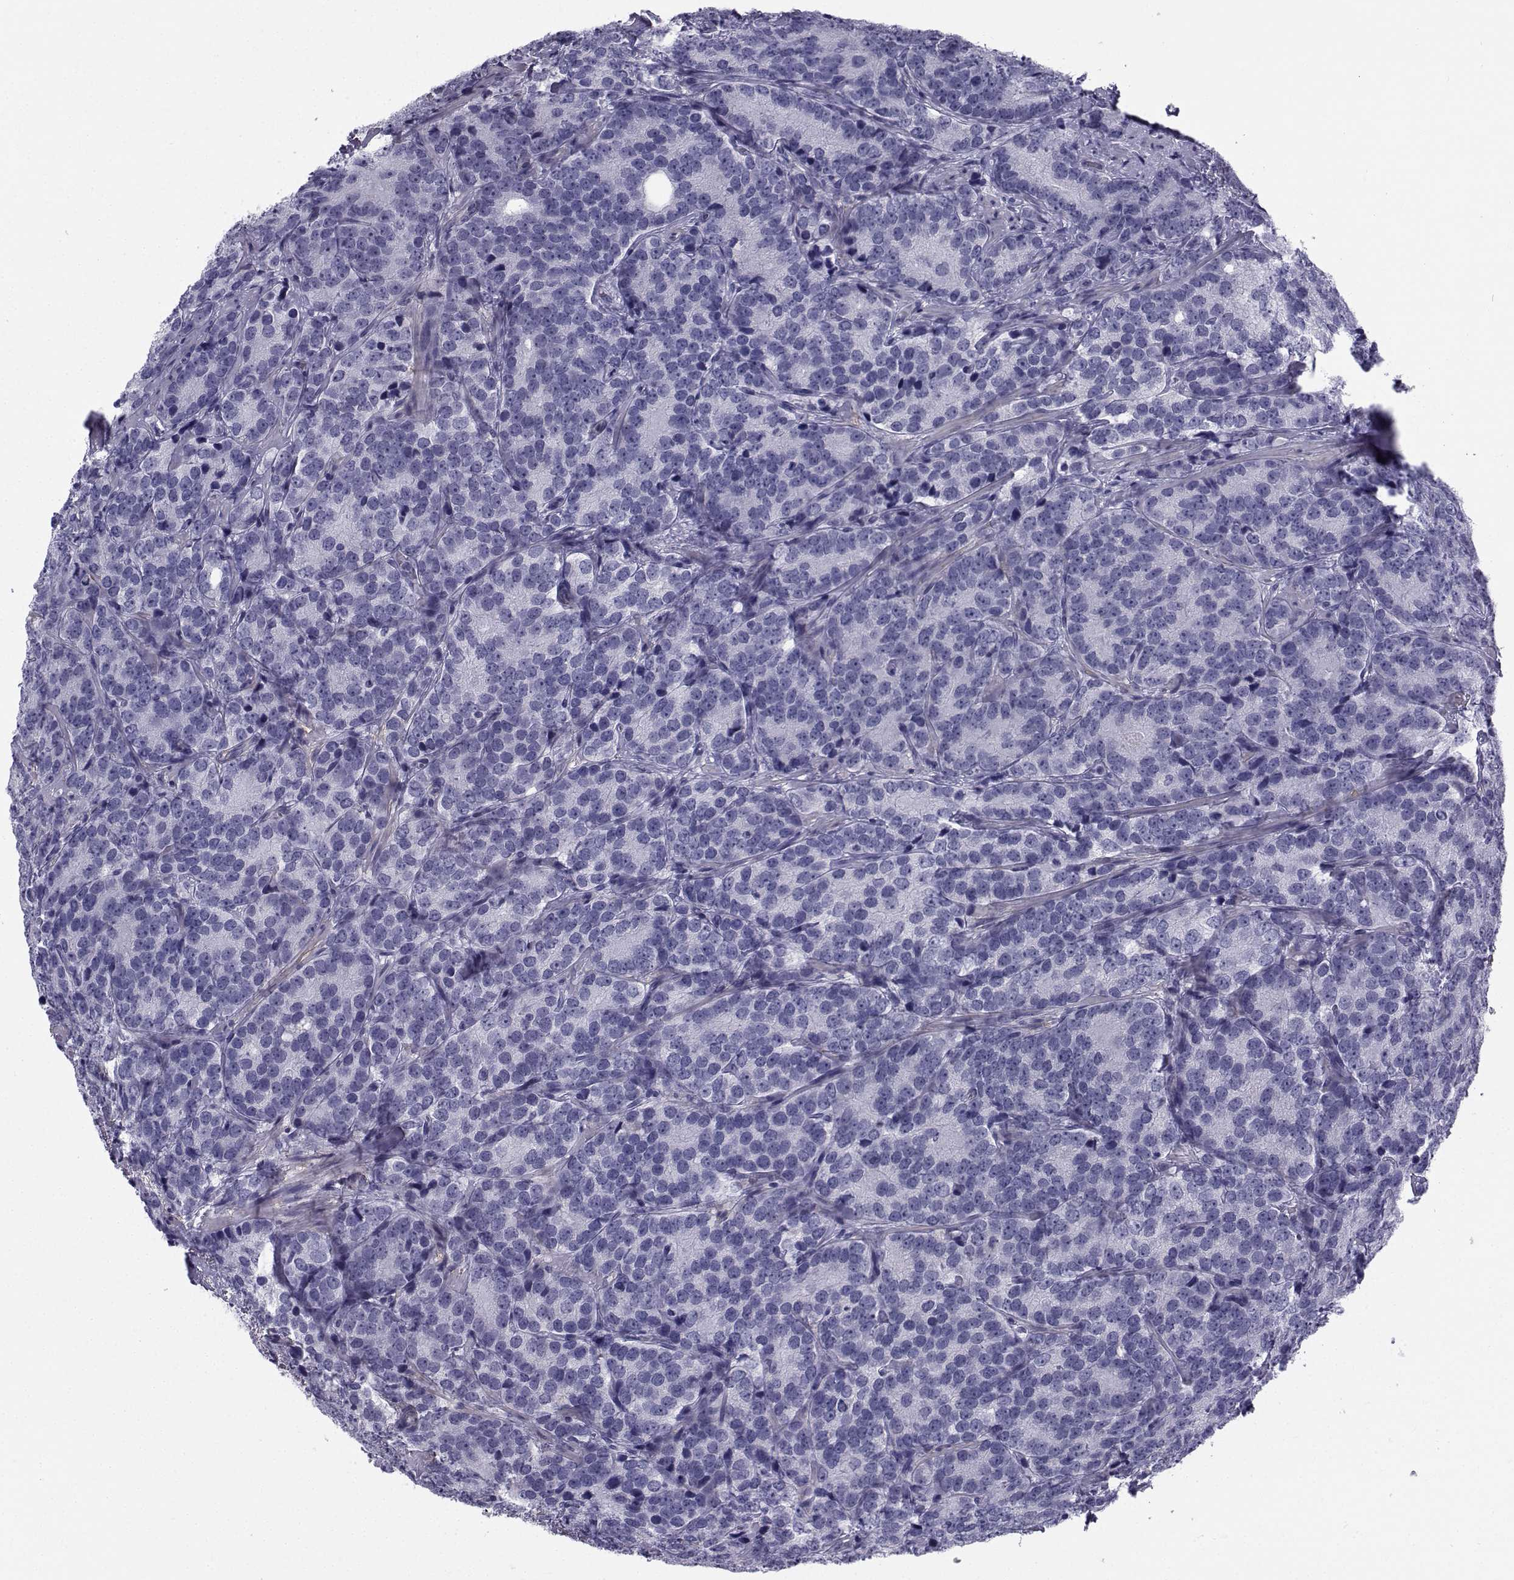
{"staining": {"intensity": "negative", "quantity": "none", "location": "none"}, "tissue": "prostate cancer", "cell_type": "Tumor cells", "image_type": "cancer", "snomed": [{"axis": "morphology", "description": "Adenocarcinoma, NOS"}, {"axis": "topography", "description": "Prostate"}], "caption": "DAB immunohistochemical staining of human prostate cancer demonstrates no significant positivity in tumor cells.", "gene": "SPANXD", "patient": {"sex": "male", "age": 71}}